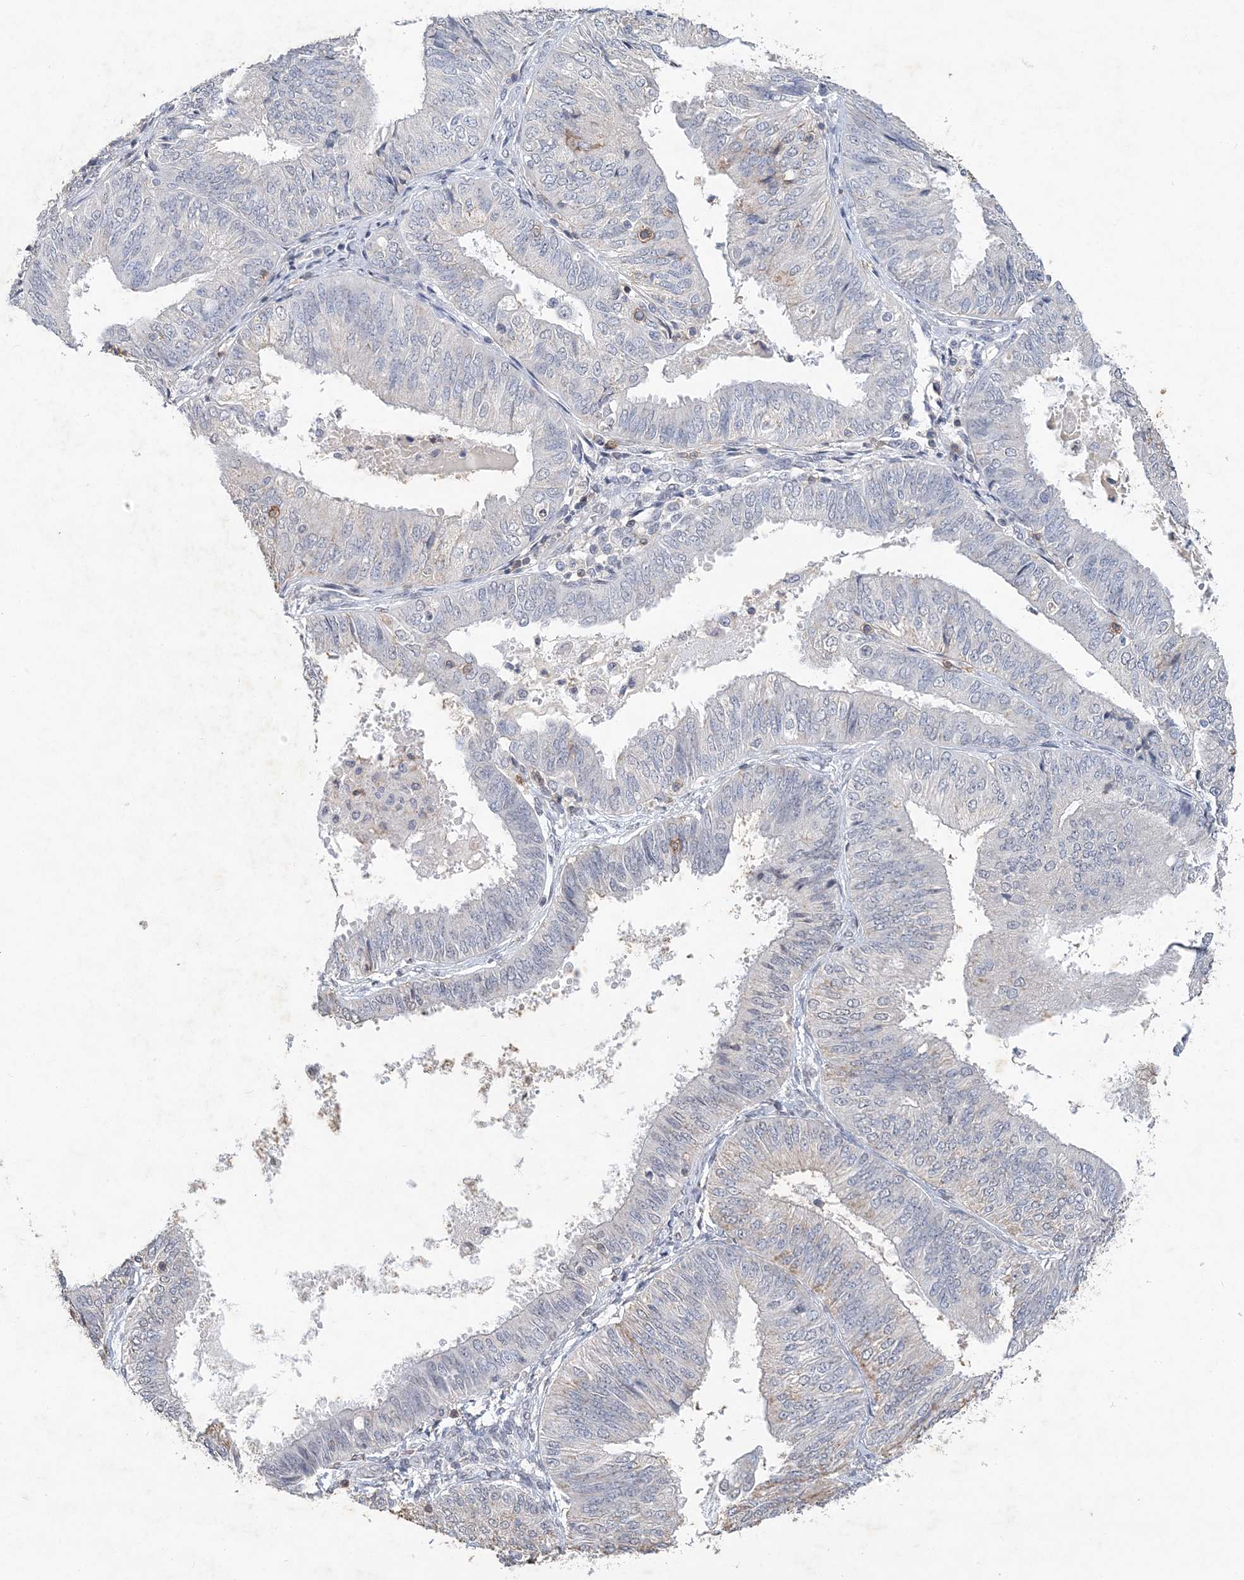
{"staining": {"intensity": "weak", "quantity": "<25%", "location": "cytoplasmic/membranous"}, "tissue": "endometrial cancer", "cell_type": "Tumor cells", "image_type": "cancer", "snomed": [{"axis": "morphology", "description": "Adenocarcinoma, NOS"}, {"axis": "topography", "description": "Endometrium"}], "caption": "This micrograph is of endometrial adenocarcinoma stained with immunohistochemistry to label a protein in brown with the nuclei are counter-stained blue. There is no expression in tumor cells.", "gene": "PDCD1", "patient": {"sex": "female", "age": 58}}